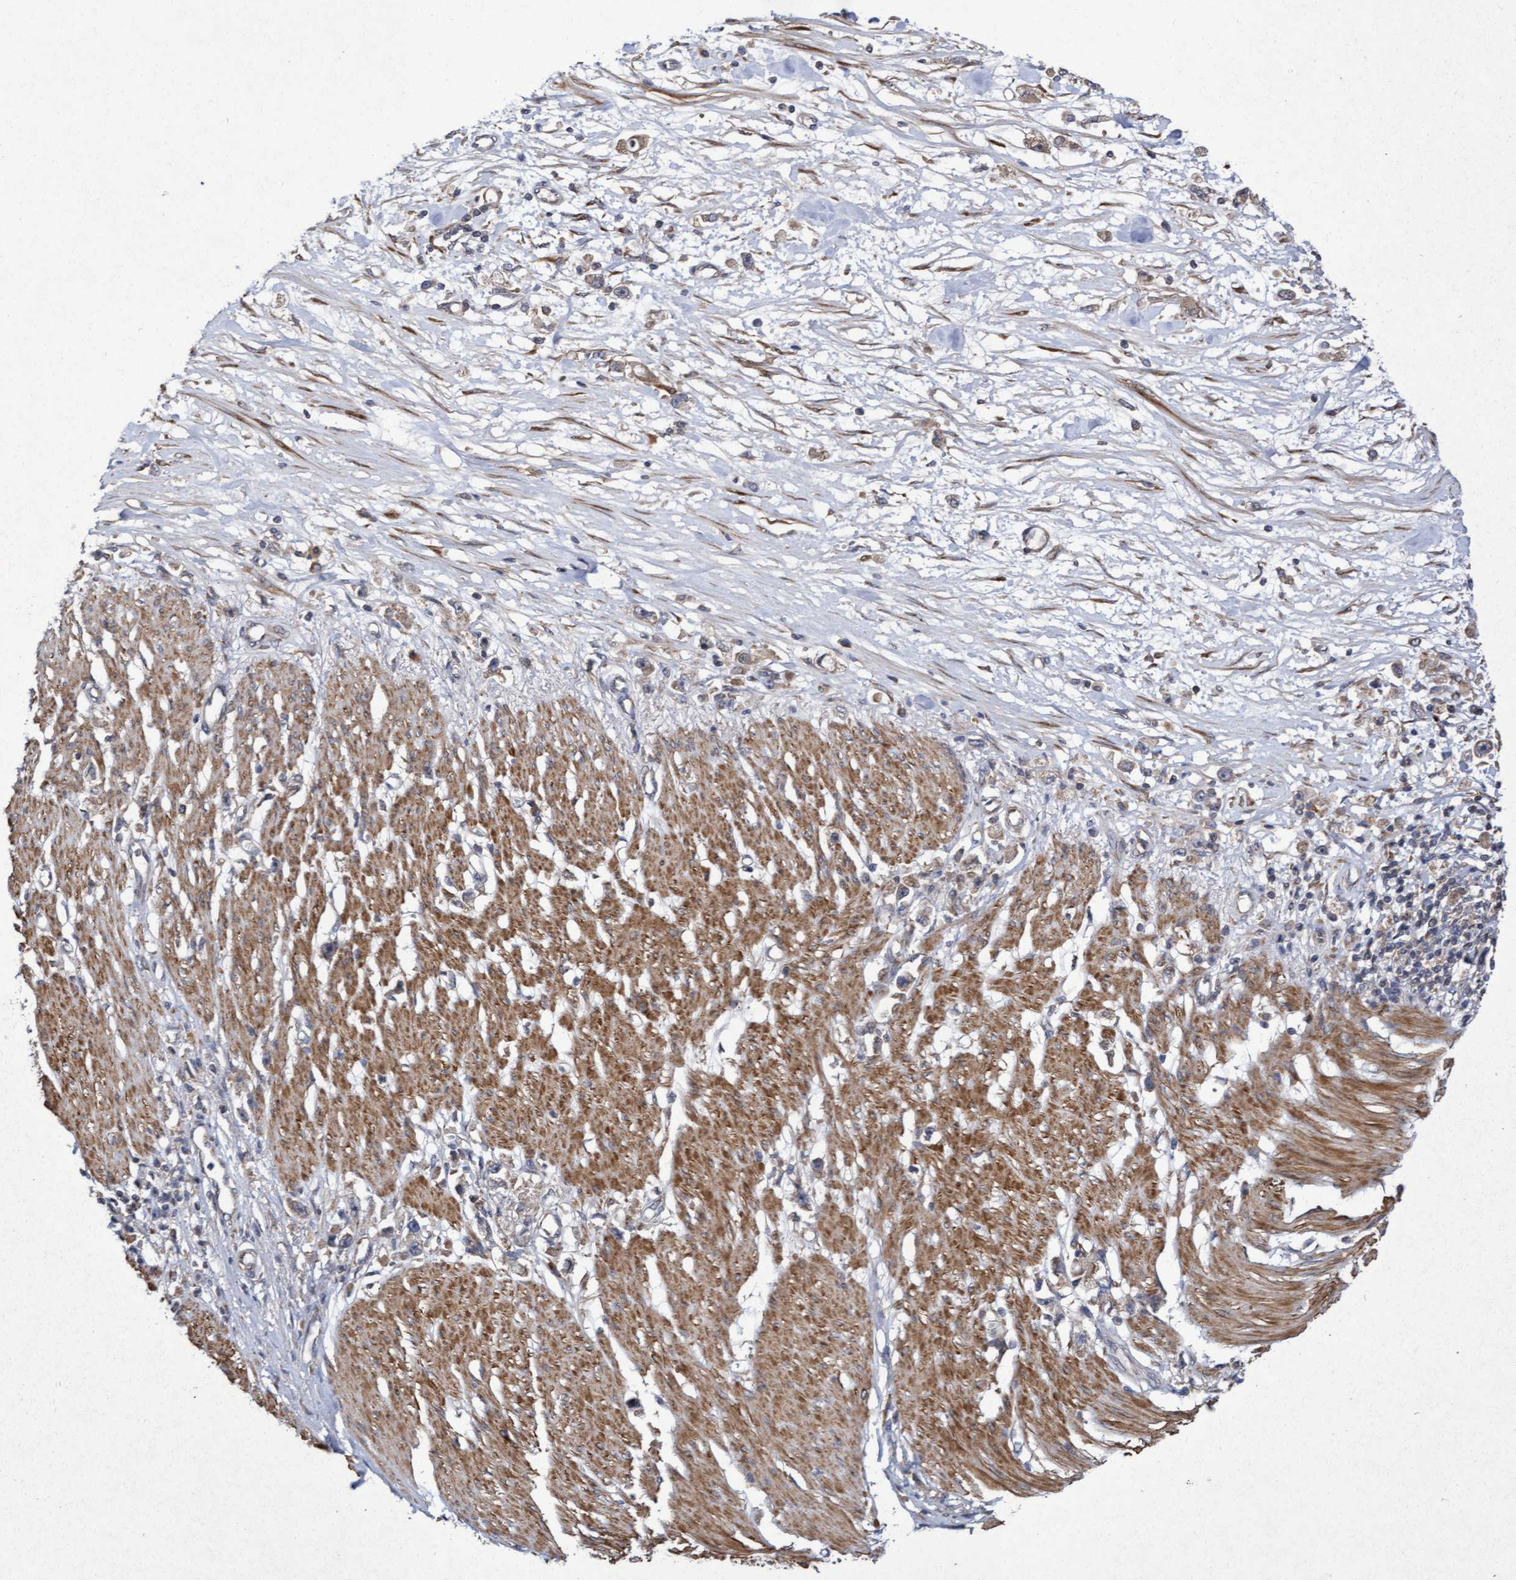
{"staining": {"intensity": "moderate", "quantity": ">75%", "location": "cytoplasmic/membranous"}, "tissue": "stomach cancer", "cell_type": "Tumor cells", "image_type": "cancer", "snomed": [{"axis": "morphology", "description": "Adenocarcinoma, NOS"}, {"axis": "topography", "description": "Stomach"}], "caption": "Protein expression analysis of stomach adenocarcinoma demonstrates moderate cytoplasmic/membranous staining in about >75% of tumor cells.", "gene": "ELP5", "patient": {"sex": "female", "age": 59}}